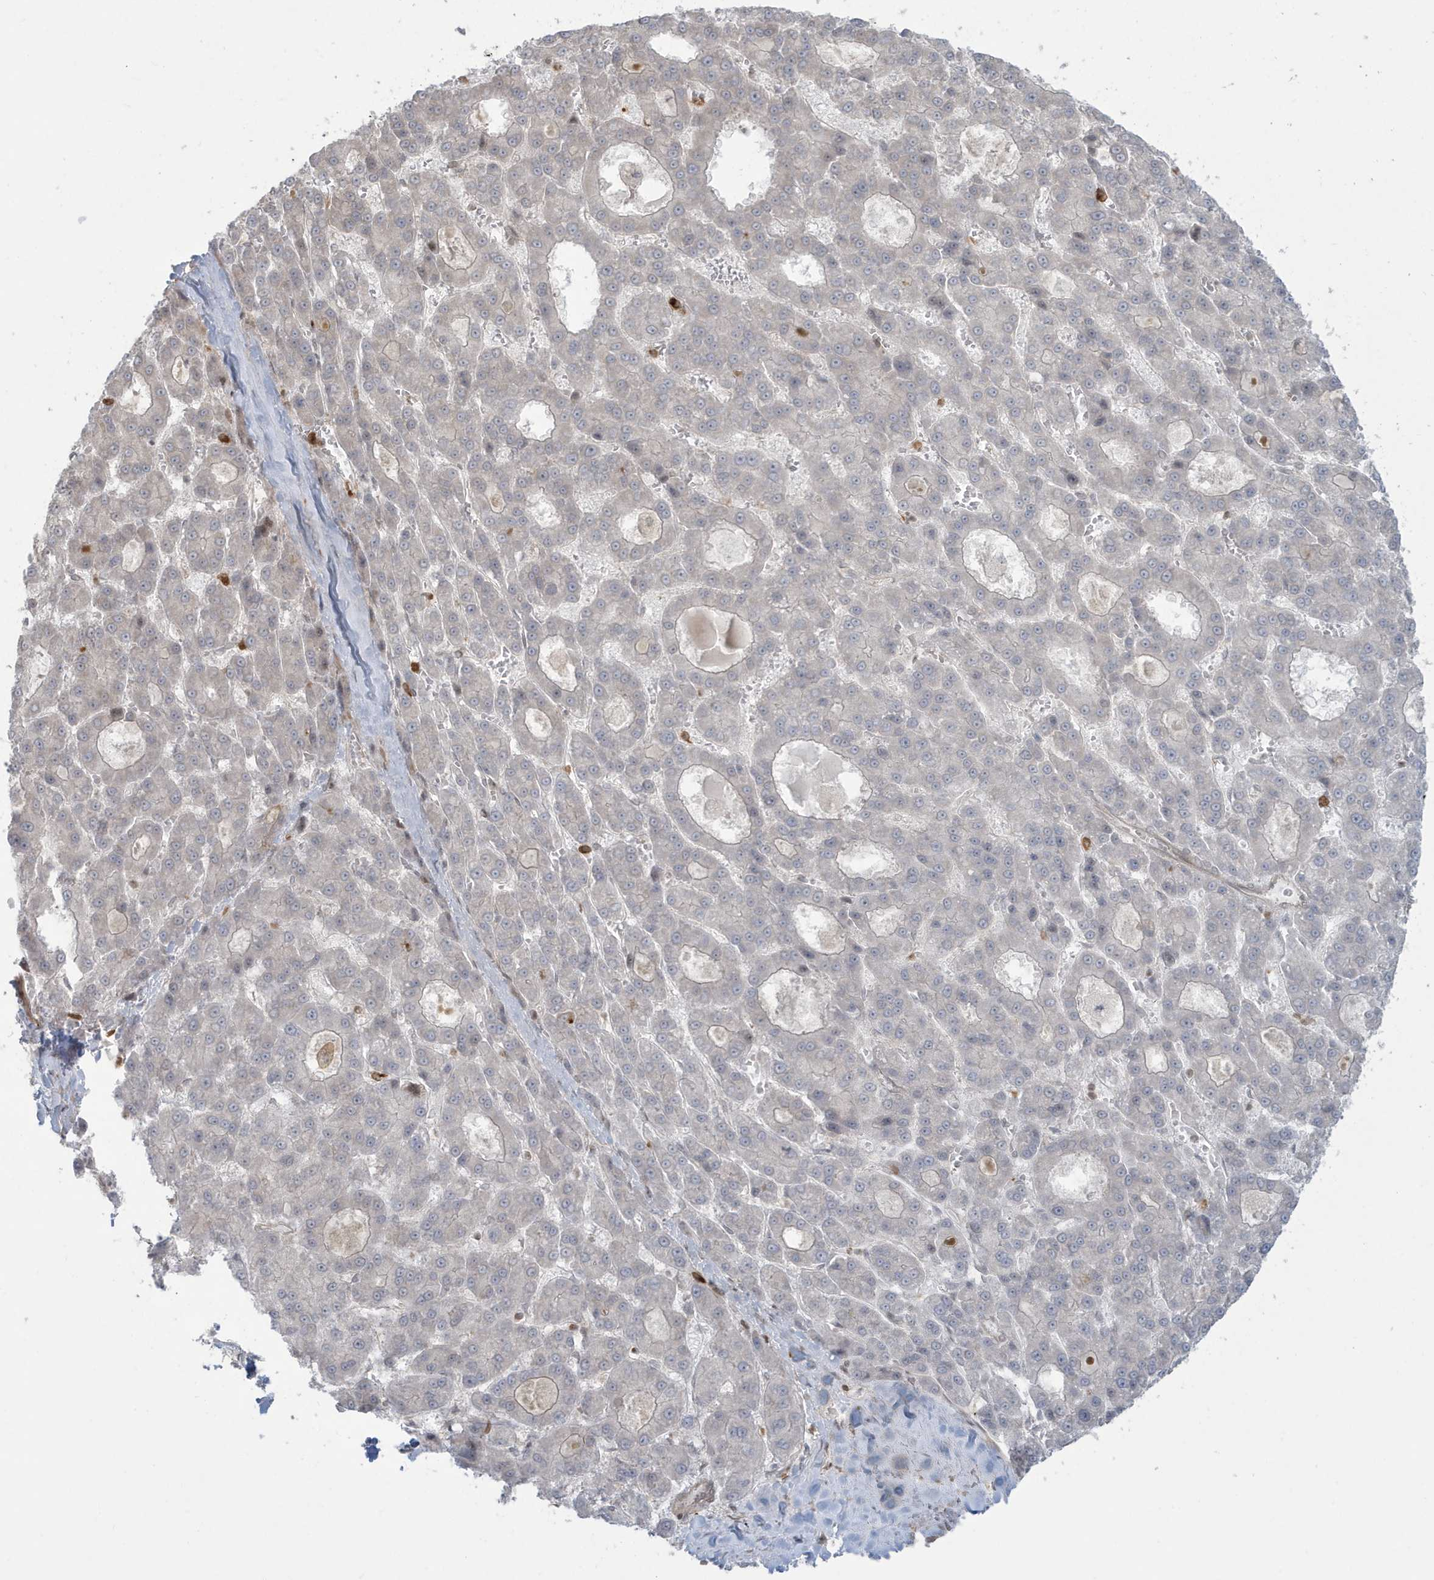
{"staining": {"intensity": "negative", "quantity": "none", "location": "none"}, "tissue": "liver cancer", "cell_type": "Tumor cells", "image_type": "cancer", "snomed": [{"axis": "morphology", "description": "Carcinoma, Hepatocellular, NOS"}, {"axis": "topography", "description": "Liver"}], "caption": "High magnification brightfield microscopy of liver cancer stained with DAB (brown) and counterstained with hematoxylin (blue): tumor cells show no significant positivity.", "gene": "C1orf52", "patient": {"sex": "male", "age": 70}}